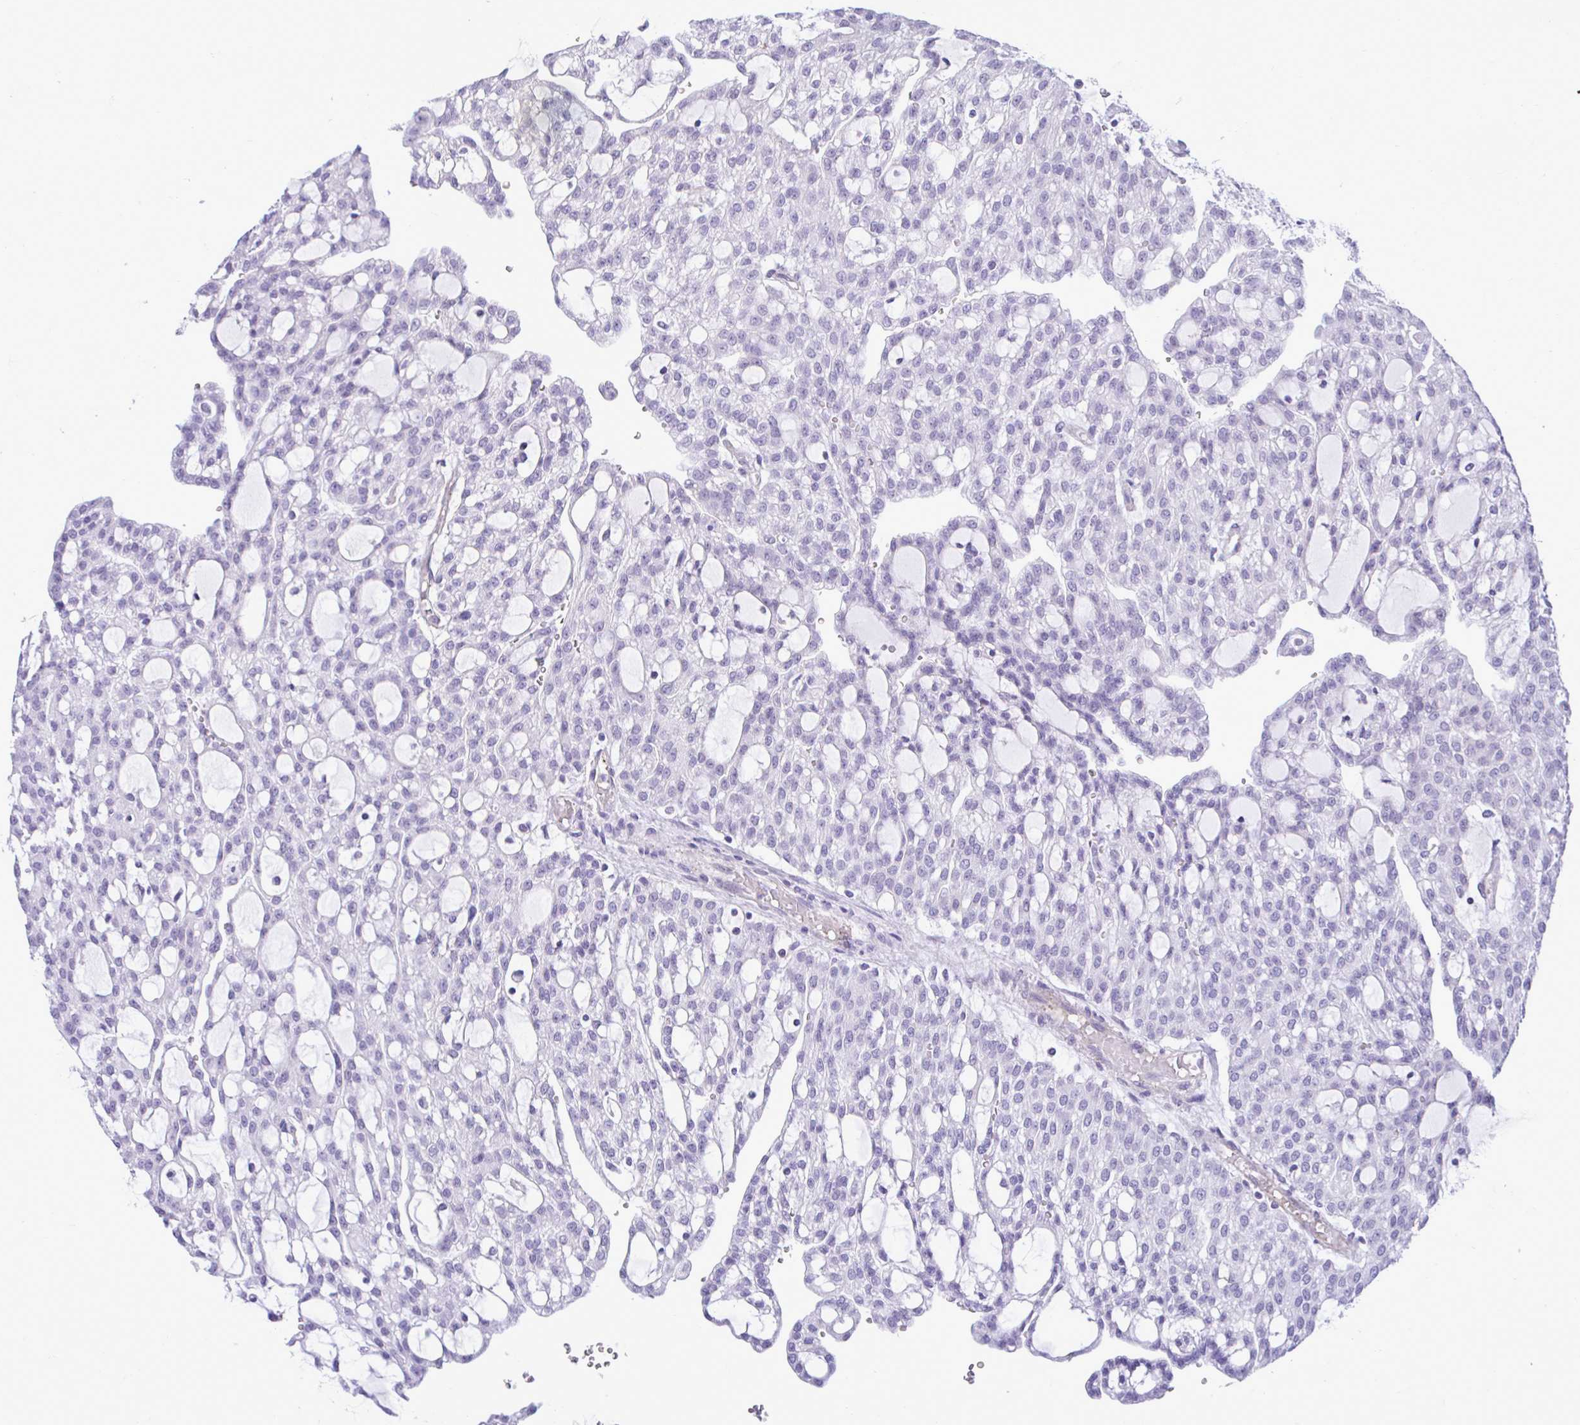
{"staining": {"intensity": "negative", "quantity": "none", "location": "none"}, "tissue": "renal cancer", "cell_type": "Tumor cells", "image_type": "cancer", "snomed": [{"axis": "morphology", "description": "Adenocarcinoma, NOS"}, {"axis": "topography", "description": "Kidney"}], "caption": "An image of human renal cancer (adenocarcinoma) is negative for staining in tumor cells.", "gene": "SLC25A51", "patient": {"sex": "male", "age": 63}}